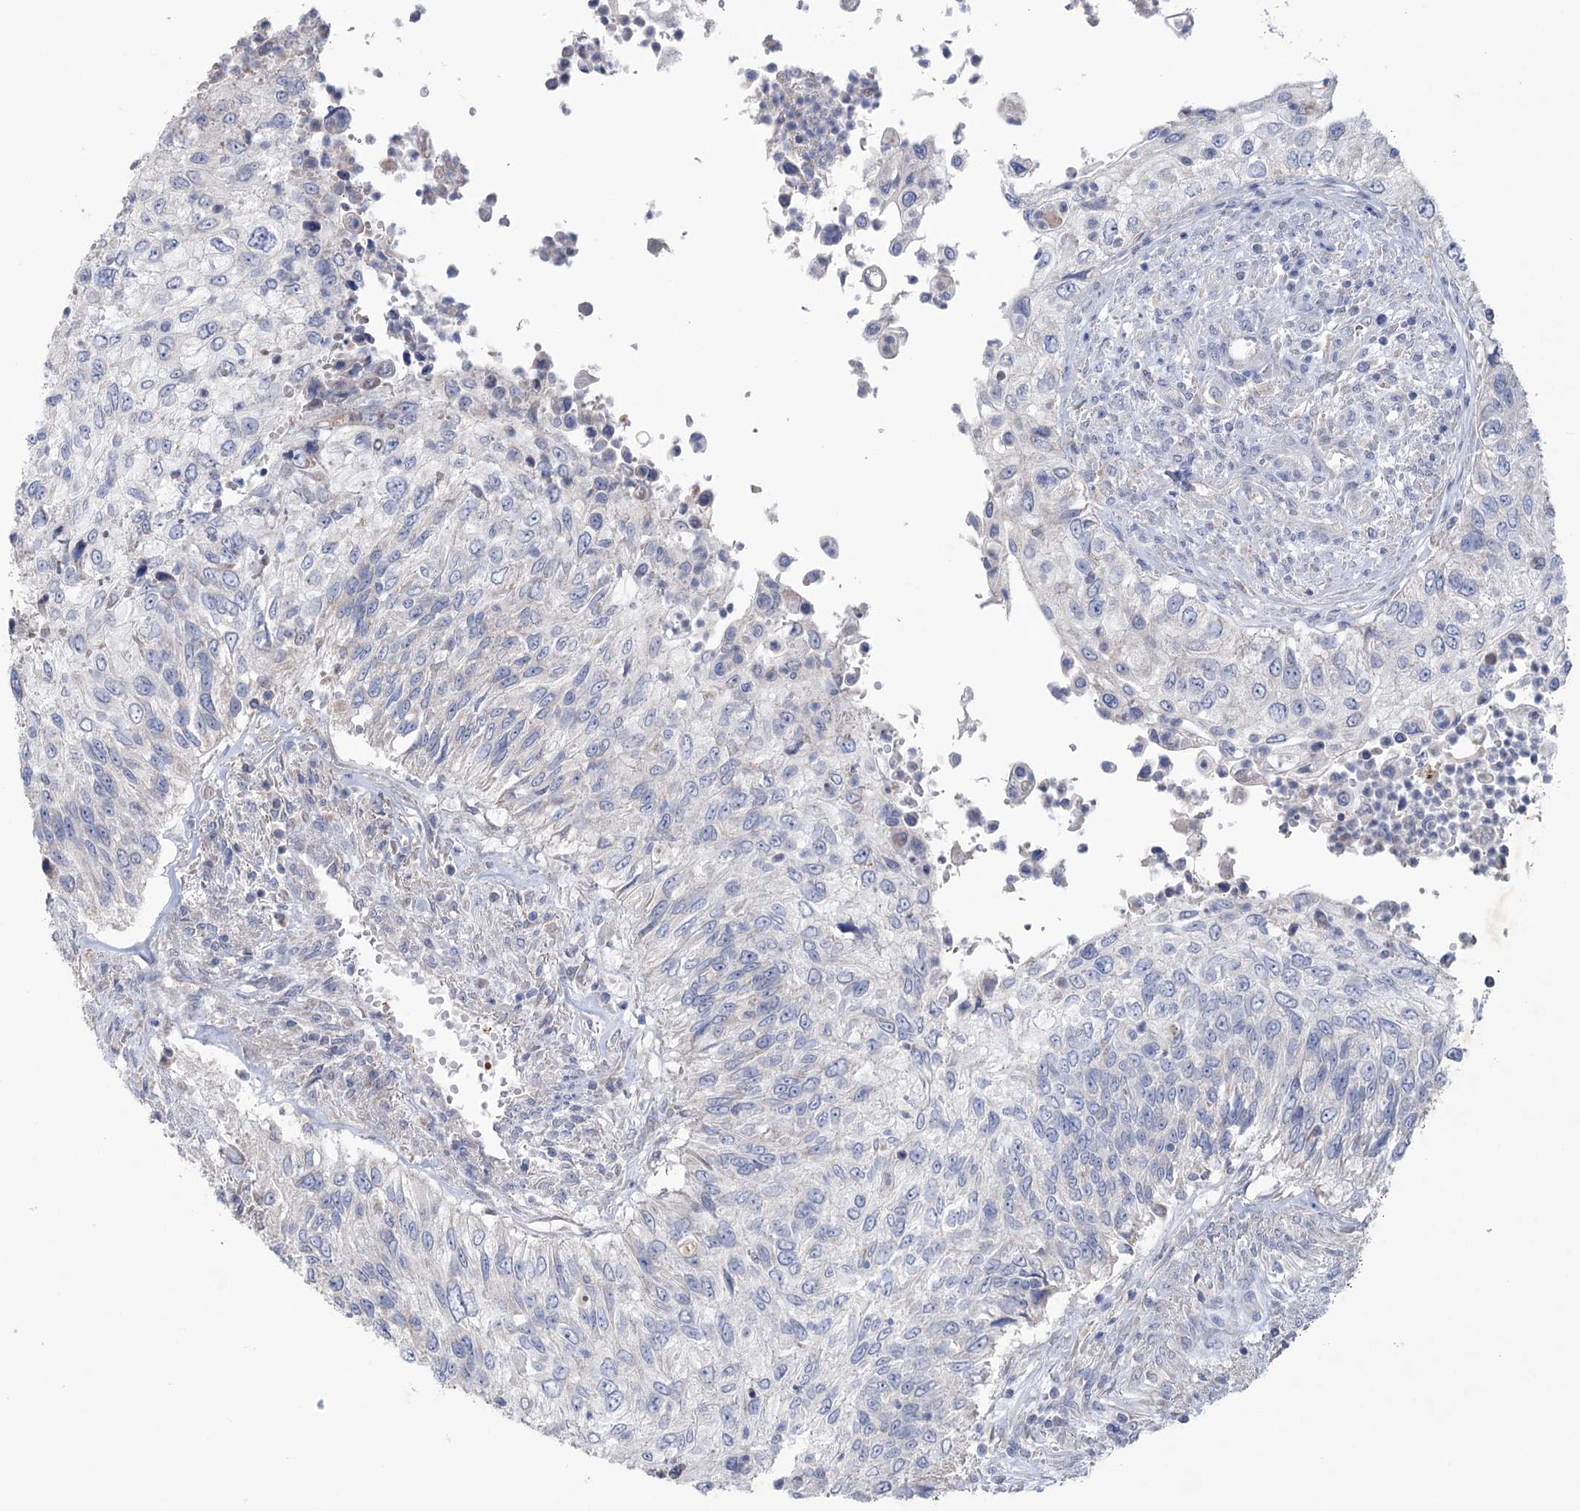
{"staining": {"intensity": "negative", "quantity": "none", "location": "none"}, "tissue": "urothelial cancer", "cell_type": "Tumor cells", "image_type": "cancer", "snomed": [{"axis": "morphology", "description": "Urothelial carcinoma, High grade"}, {"axis": "topography", "description": "Urinary bladder"}], "caption": "The immunohistochemistry histopathology image has no significant expression in tumor cells of urothelial cancer tissue.", "gene": "MTCH2", "patient": {"sex": "female", "age": 60}}